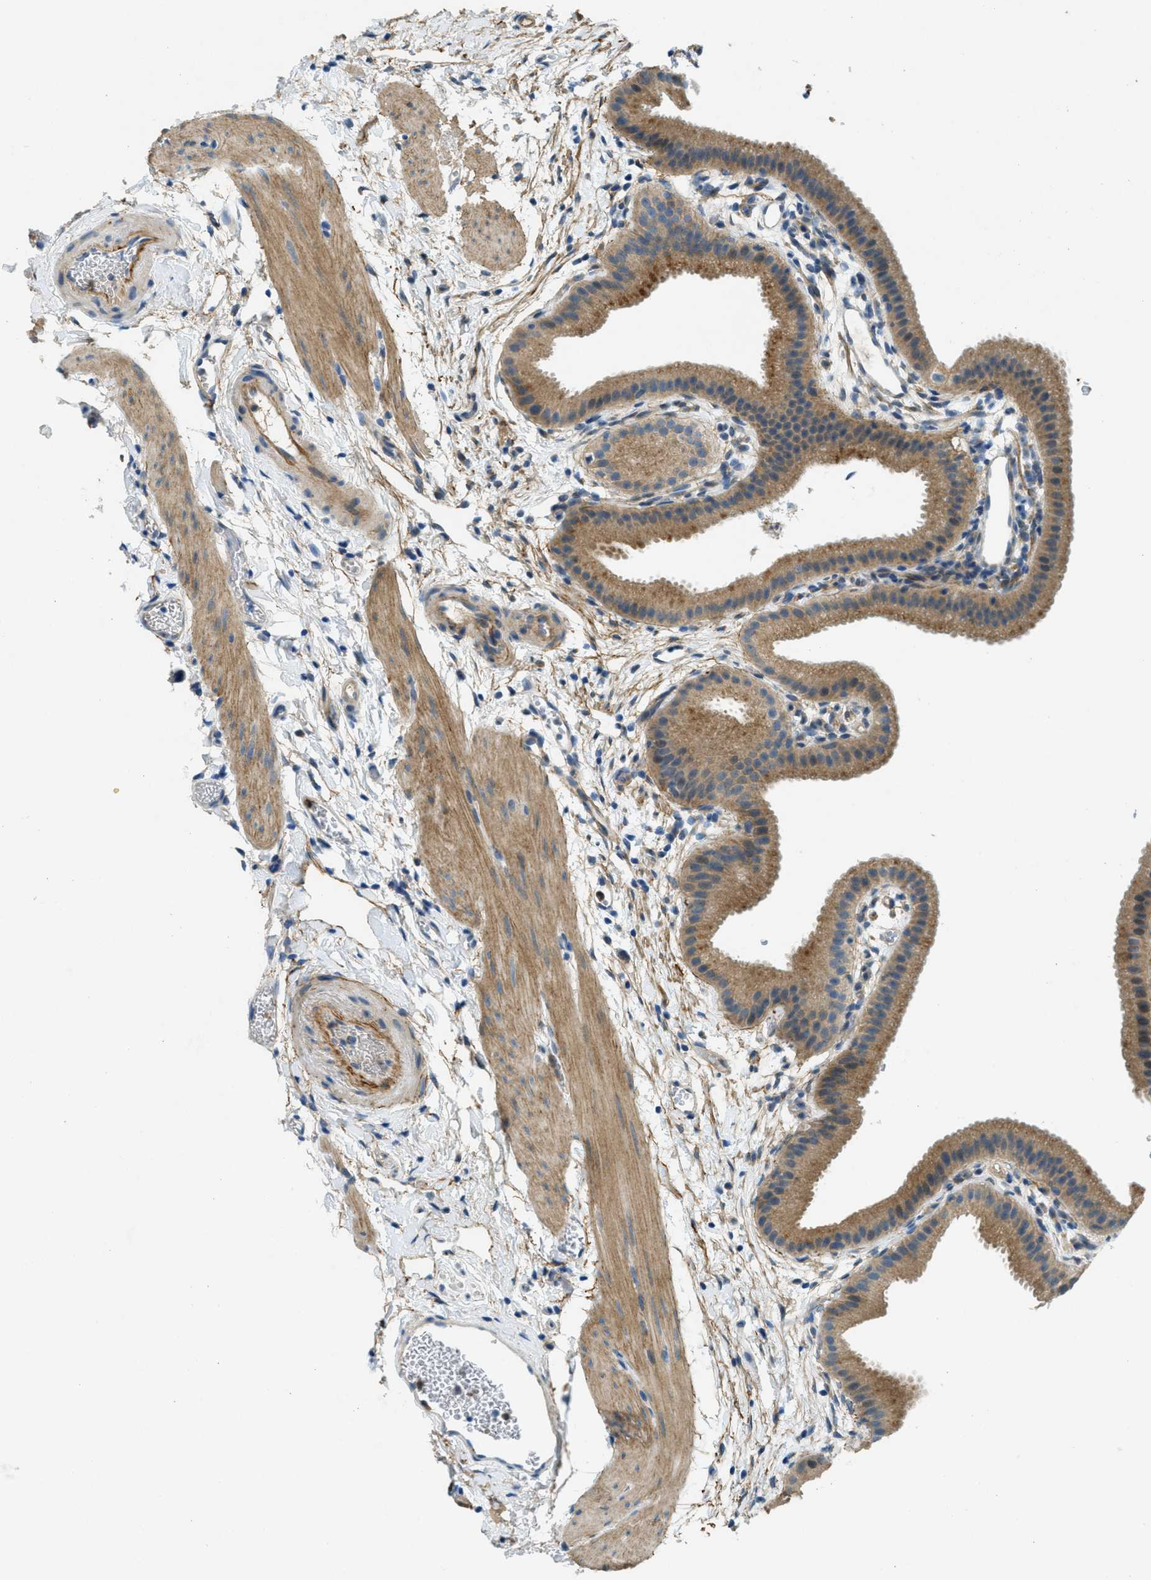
{"staining": {"intensity": "moderate", "quantity": ">75%", "location": "cytoplasmic/membranous"}, "tissue": "gallbladder", "cell_type": "Glandular cells", "image_type": "normal", "snomed": [{"axis": "morphology", "description": "Normal tissue, NOS"}, {"axis": "topography", "description": "Gallbladder"}], "caption": "Immunohistochemical staining of benign human gallbladder displays medium levels of moderate cytoplasmic/membranous positivity in approximately >75% of glandular cells.", "gene": "SNX14", "patient": {"sex": "female", "age": 64}}